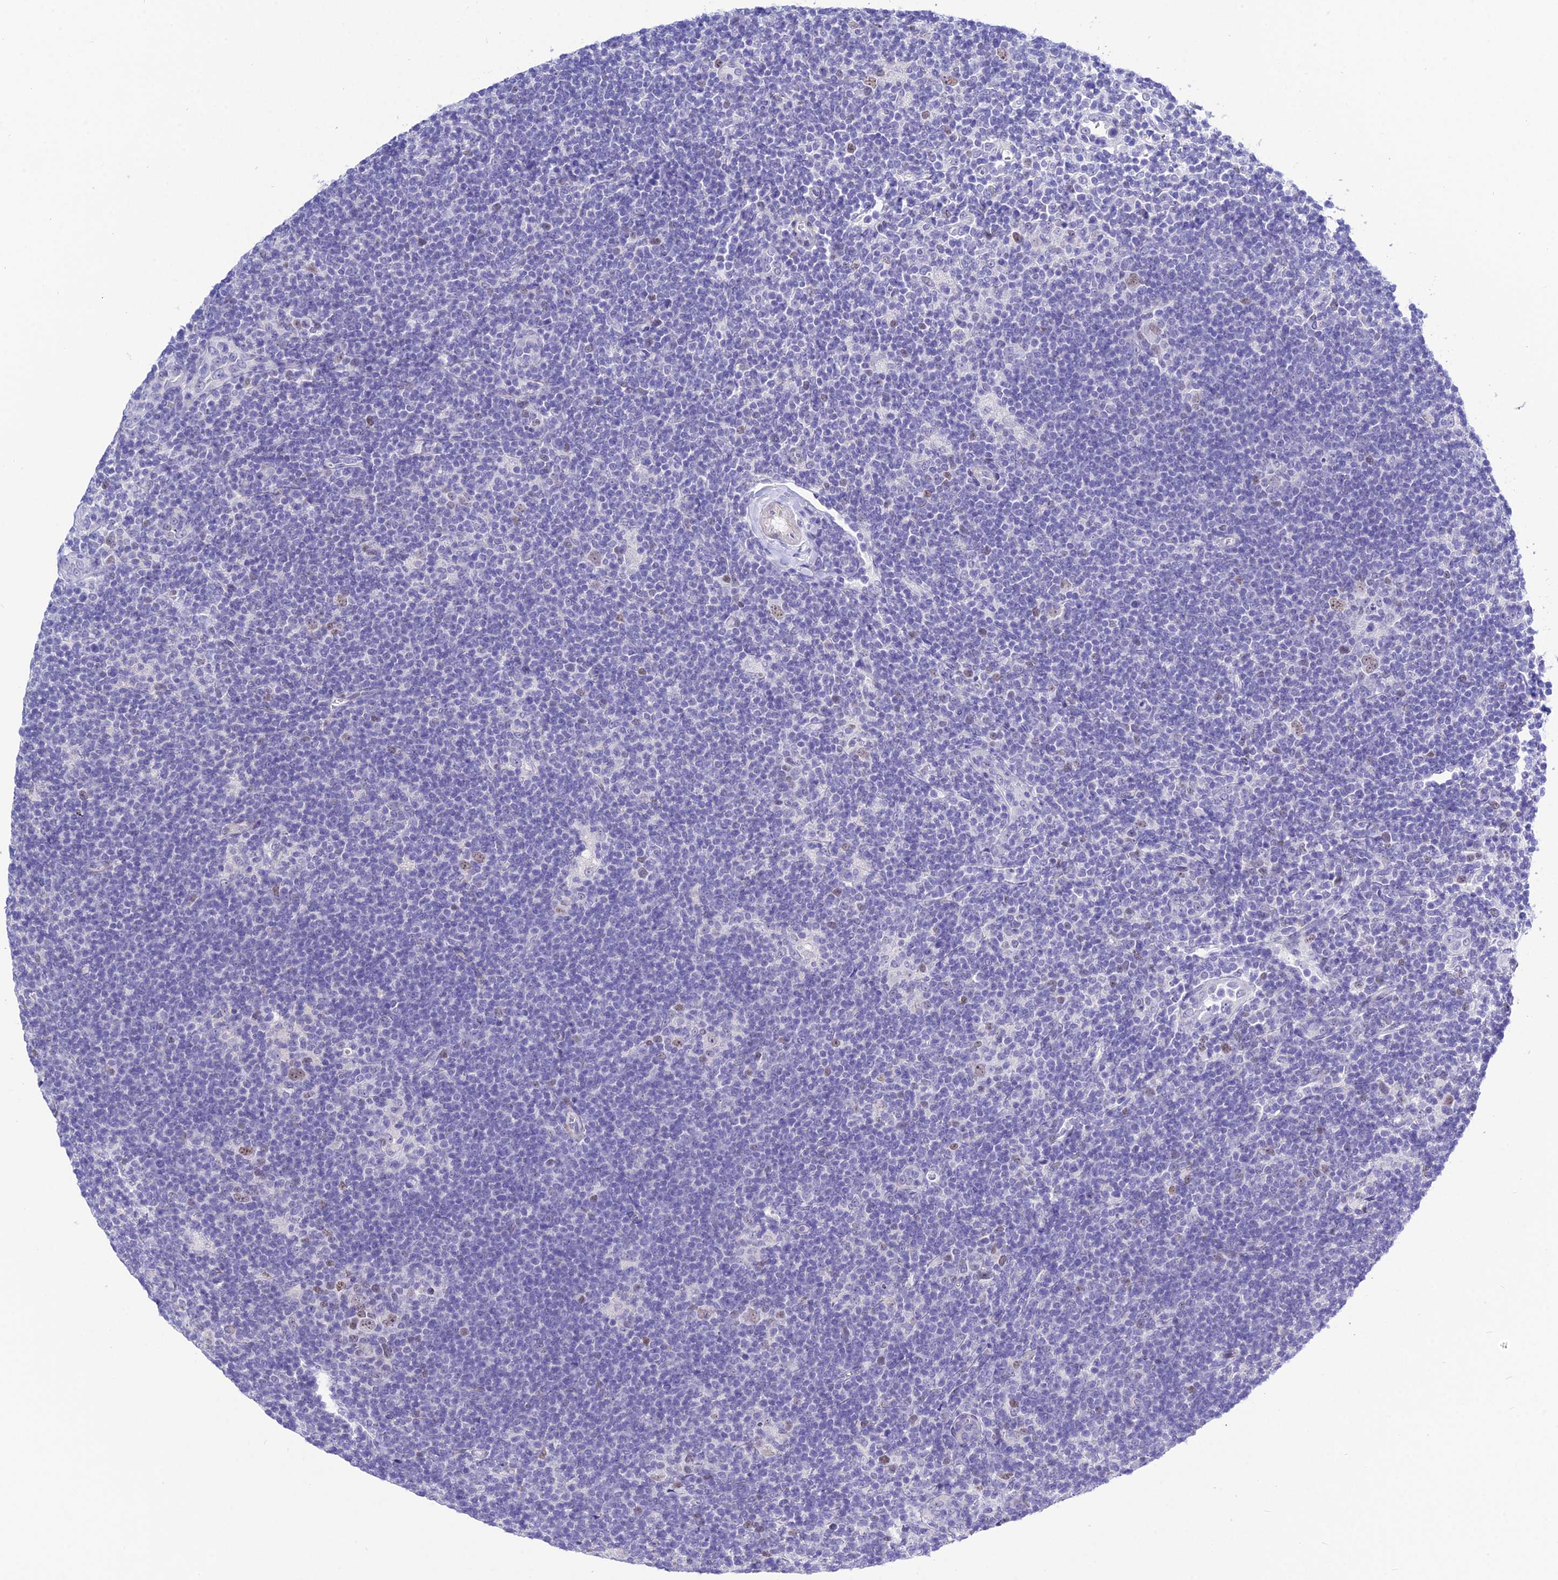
{"staining": {"intensity": "weak", "quantity": ">75%", "location": "nuclear"}, "tissue": "lymphoma", "cell_type": "Tumor cells", "image_type": "cancer", "snomed": [{"axis": "morphology", "description": "Hodgkin's disease, NOS"}, {"axis": "topography", "description": "Lymph node"}], "caption": "Immunohistochemistry micrograph of human Hodgkin's disease stained for a protein (brown), which reveals low levels of weak nuclear staining in approximately >75% of tumor cells.", "gene": "DEFB107A", "patient": {"sex": "female", "age": 57}}